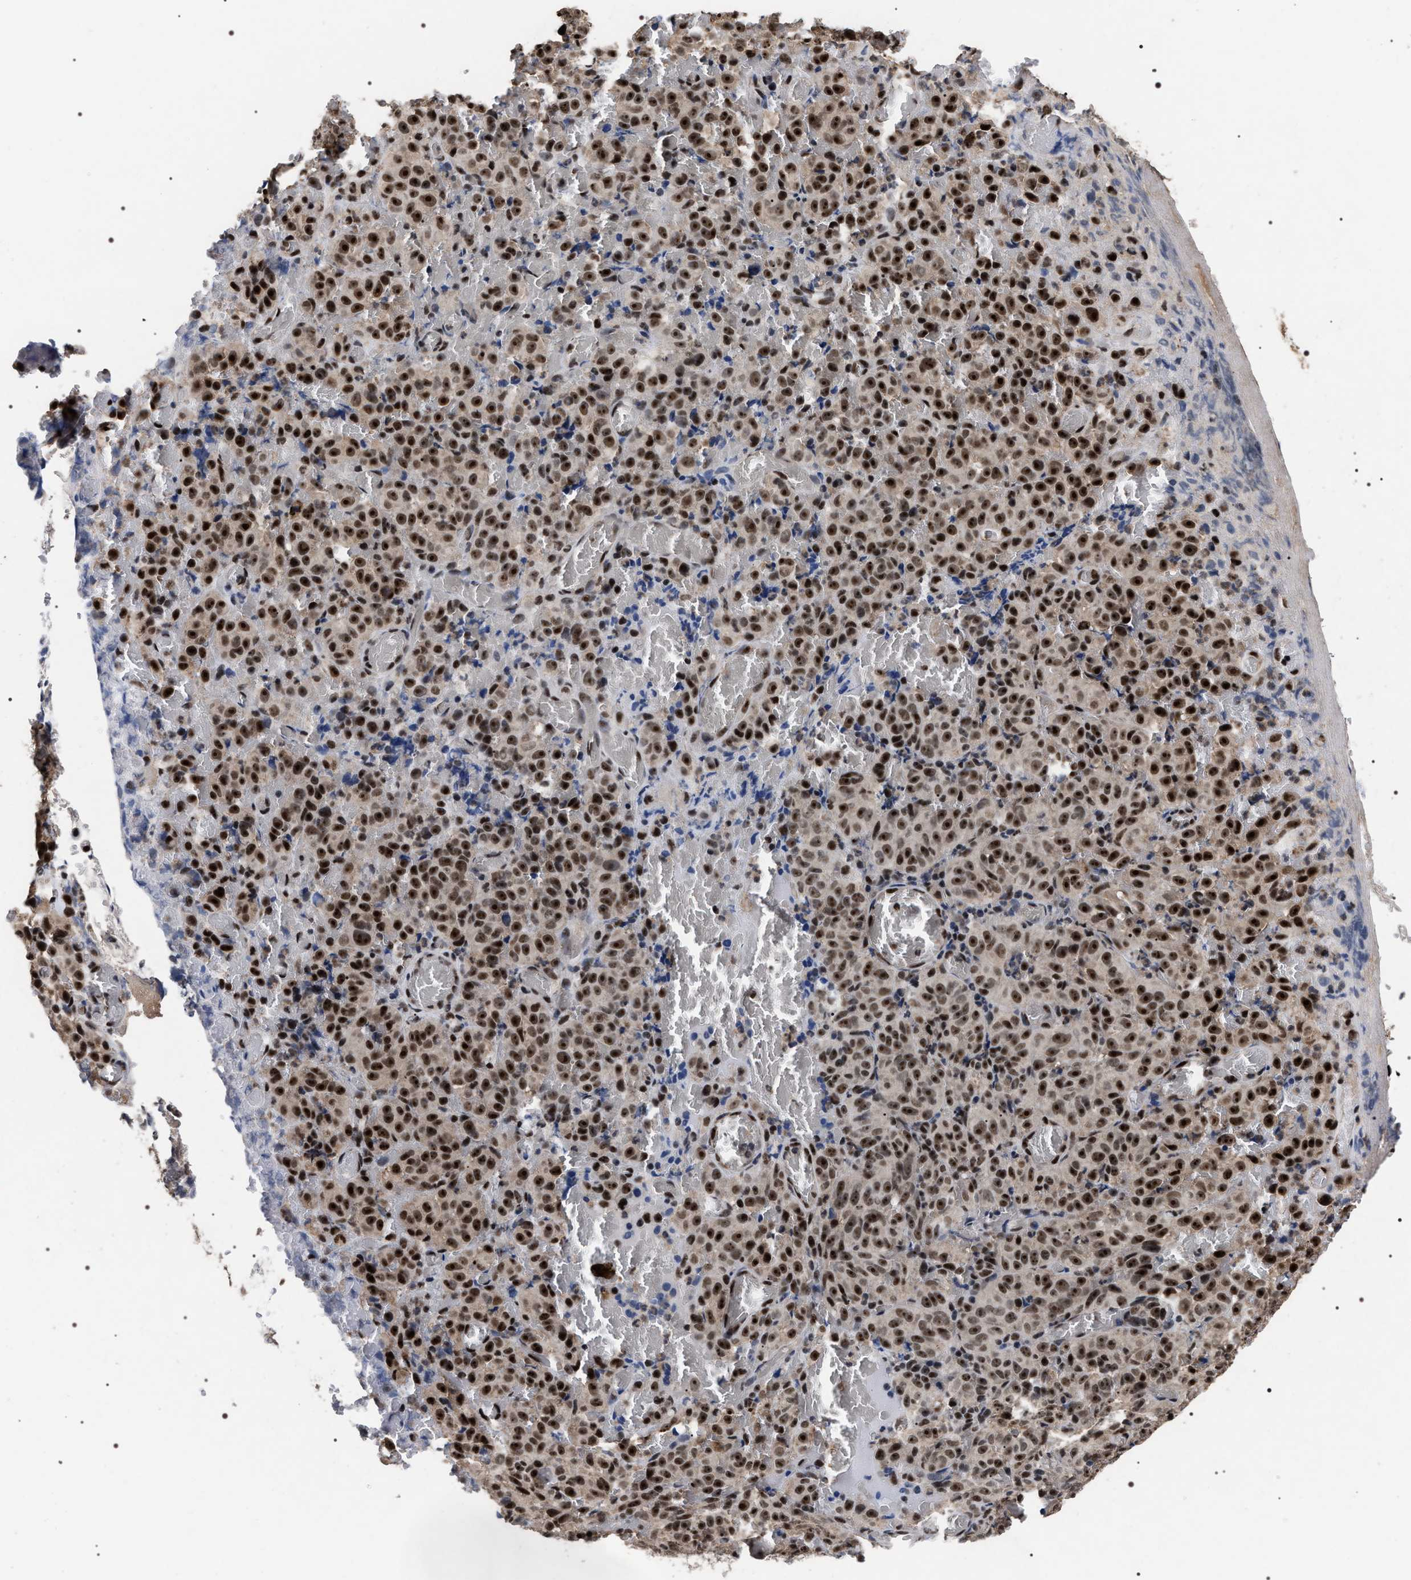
{"staining": {"intensity": "strong", "quantity": ">75%", "location": "nuclear"}, "tissue": "melanoma", "cell_type": "Tumor cells", "image_type": "cancer", "snomed": [{"axis": "morphology", "description": "Malignant melanoma, NOS"}, {"axis": "topography", "description": "Rectum"}], "caption": "The micrograph displays a brown stain indicating the presence of a protein in the nuclear of tumor cells in melanoma. (IHC, brightfield microscopy, high magnification).", "gene": "RRP1B", "patient": {"sex": "female", "age": 81}}